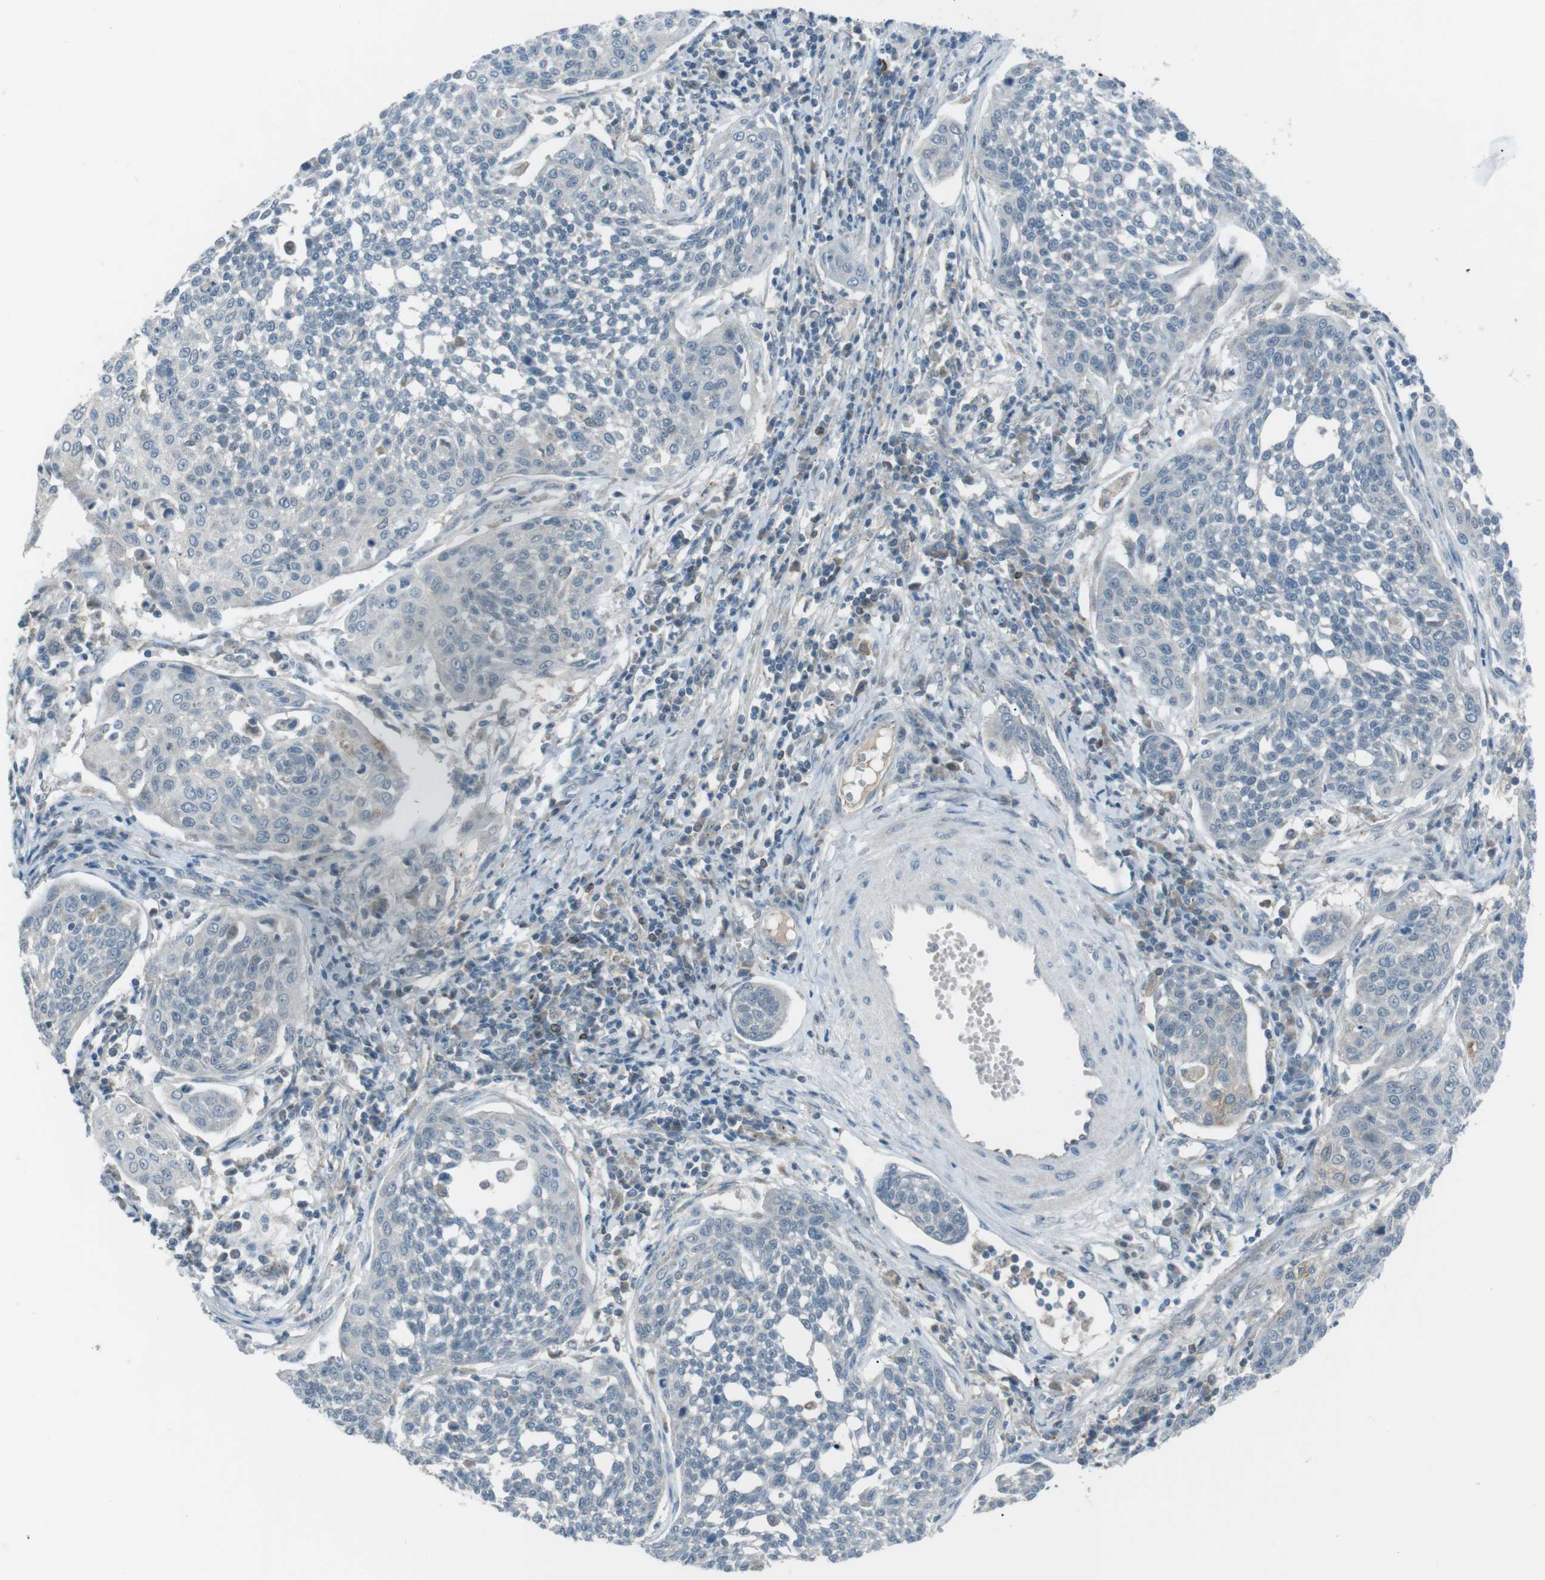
{"staining": {"intensity": "negative", "quantity": "none", "location": "none"}, "tissue": "cervical cancer", "cell_type": "Tumor cells", "image_type": "cancer", "snomed": [{"axis": "morphology", "description": "Squamous cell carcinoma, NOS"}, {"axis": "topography", "description": "Cervix"}], "caption": "Squamous cell carcinoma (cervical) was stained to show a protein in brown. There is no significant expression in tumor cells.", "gene": "FCRLA", "patient": {"sex": "female", "age": 34}}